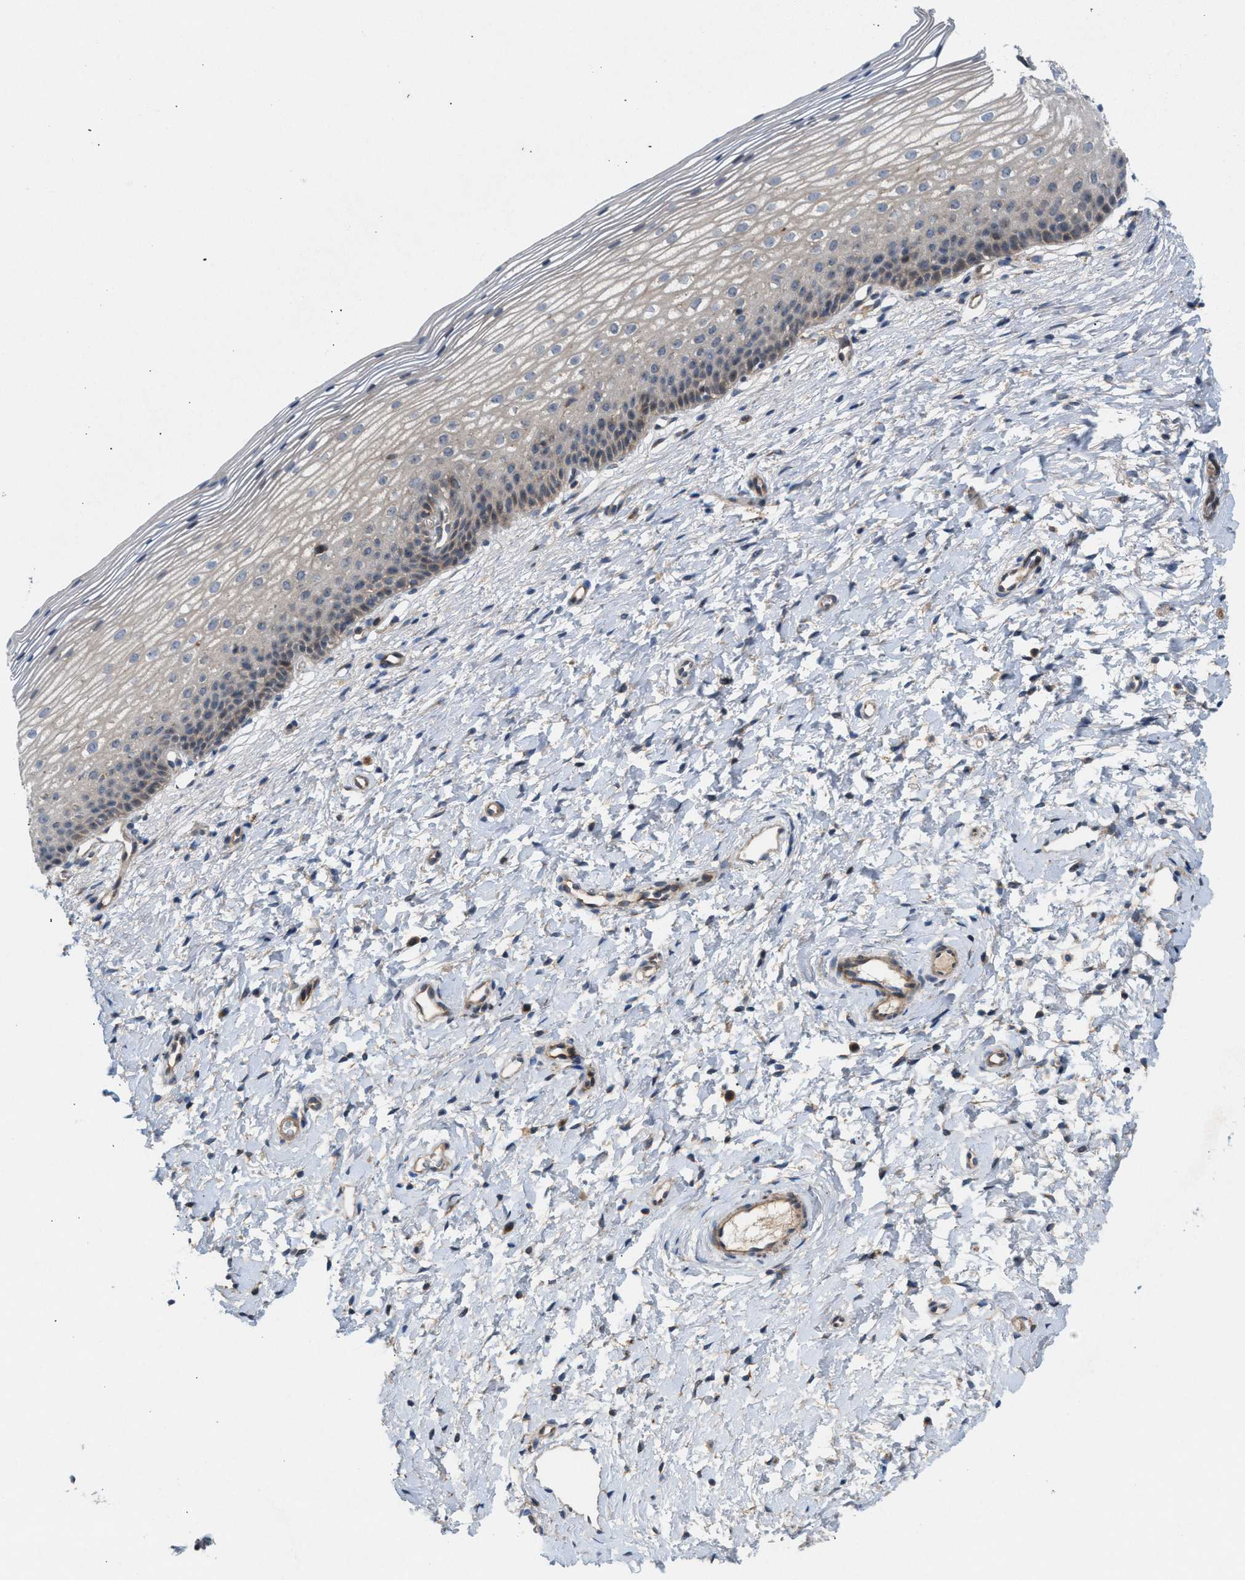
{"staining": {"intensity": "weak", "quantity": "25%-75%", "location": "cytoplasmic/membranous"}, "tissue": "cervix", "cell_type": "Glandular cells", "image_type": "normal", "snomed": [{"axis": "morphology", "description": "Normal tissue, NOS"}, {"axis": "topography", "description": "Cervix"}], "caption": "Glandular cells show weak cytoplasmic/membranous positivity in about 25%-75% of cells in normal cervix.", "gene": "CYB5D1", "patient": {"sex": "female", "age": 72}}